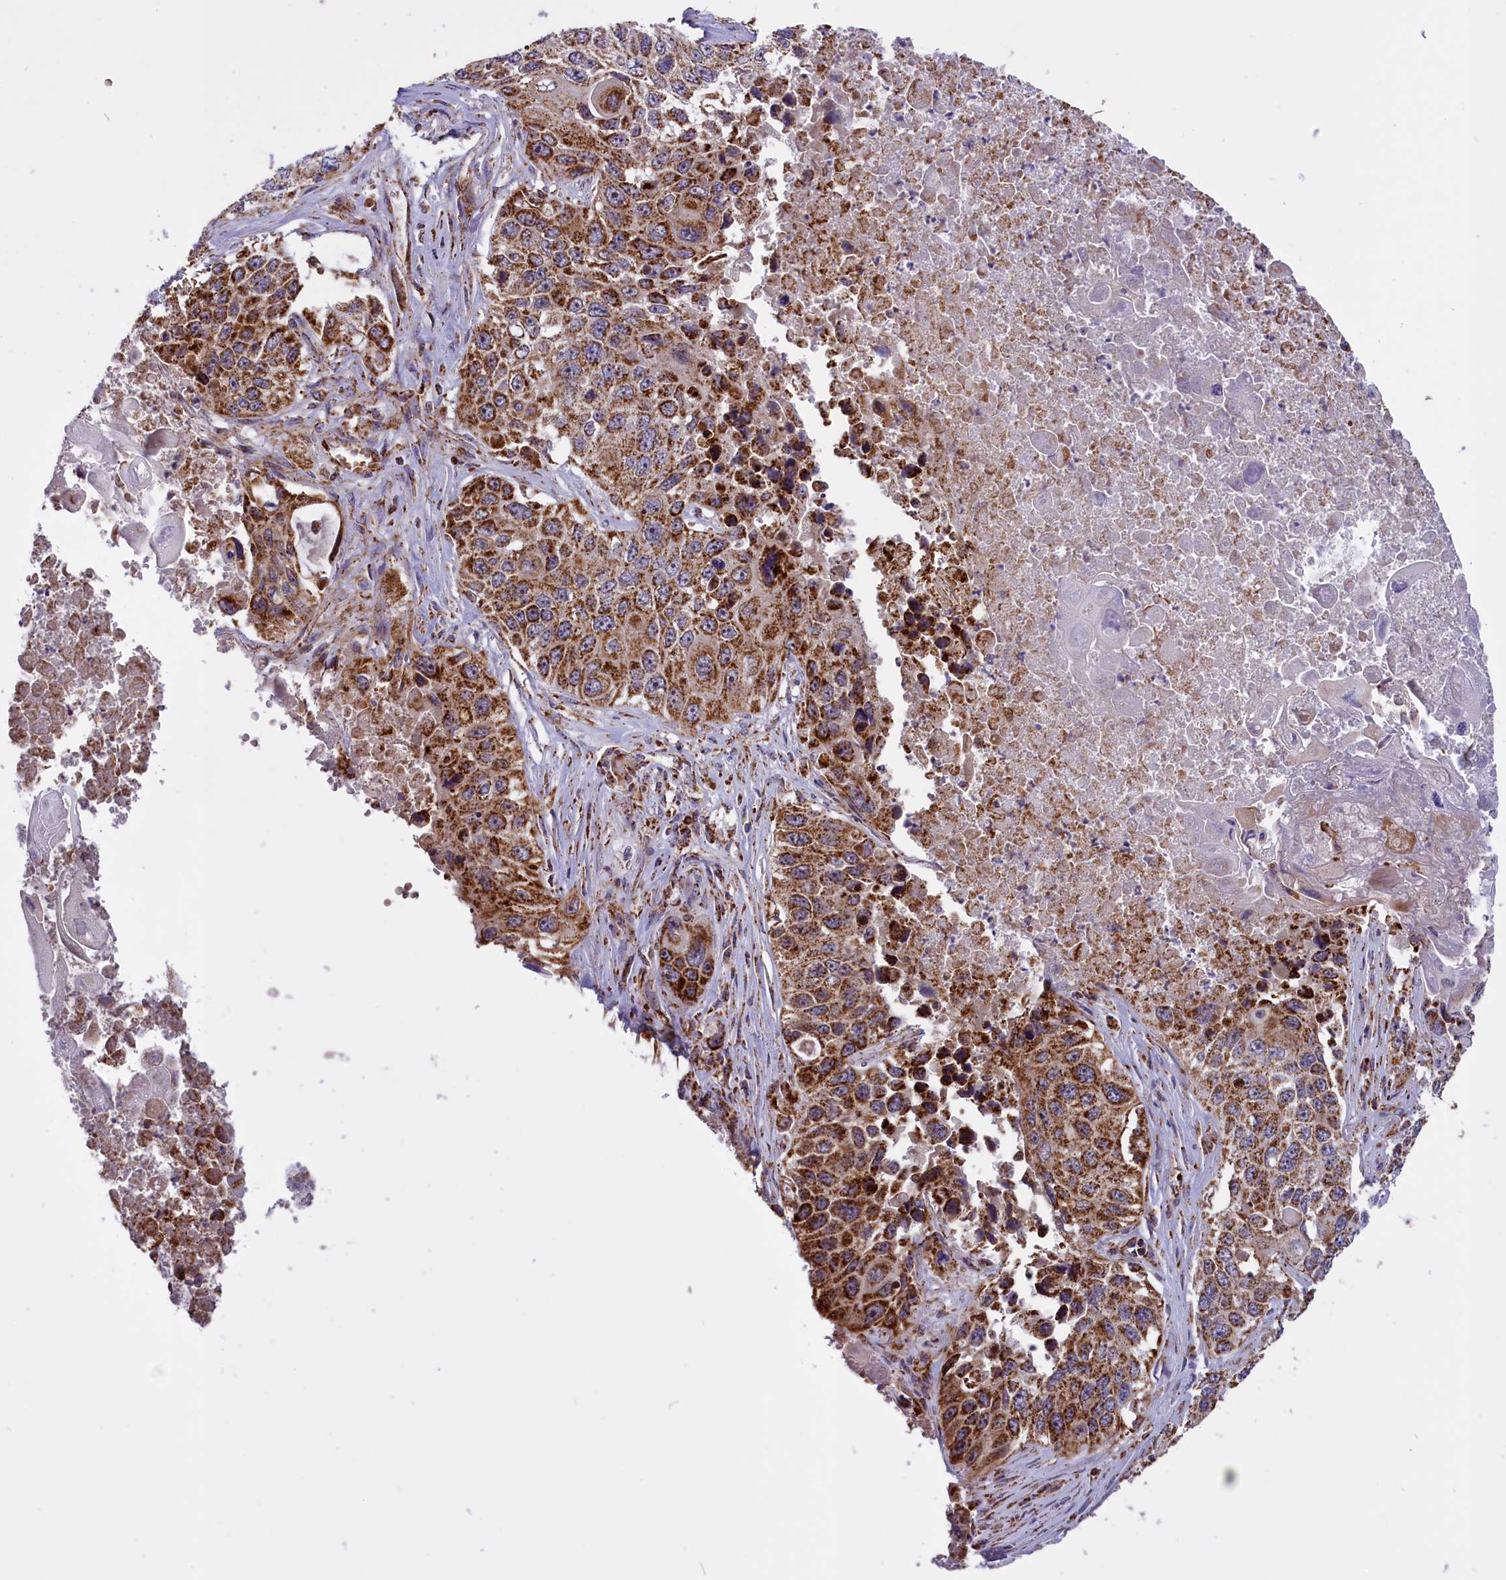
{"staining": {"intensity": "strong", "quantity": ">75%", "location": "cytoplasmic/membranous"}, "tissue": "lung cancer", "cell_type": "Tumor cells", "image_type": "cancer", "snomed": [{"axis": "morphology", "description": "Squamous cell carcinoma, NOS"}, {"axis": "topography", "description": "Lung"}], "caption": "Immunohistochemical staining of lung cancer (squamous cell carcinoma) displays high levels of strong cytoplasmic/membranous protein positivity in about >75% of tumor cells.", "gene": "NDUFS5", "patient": {"sex": "male", "age": 61}}